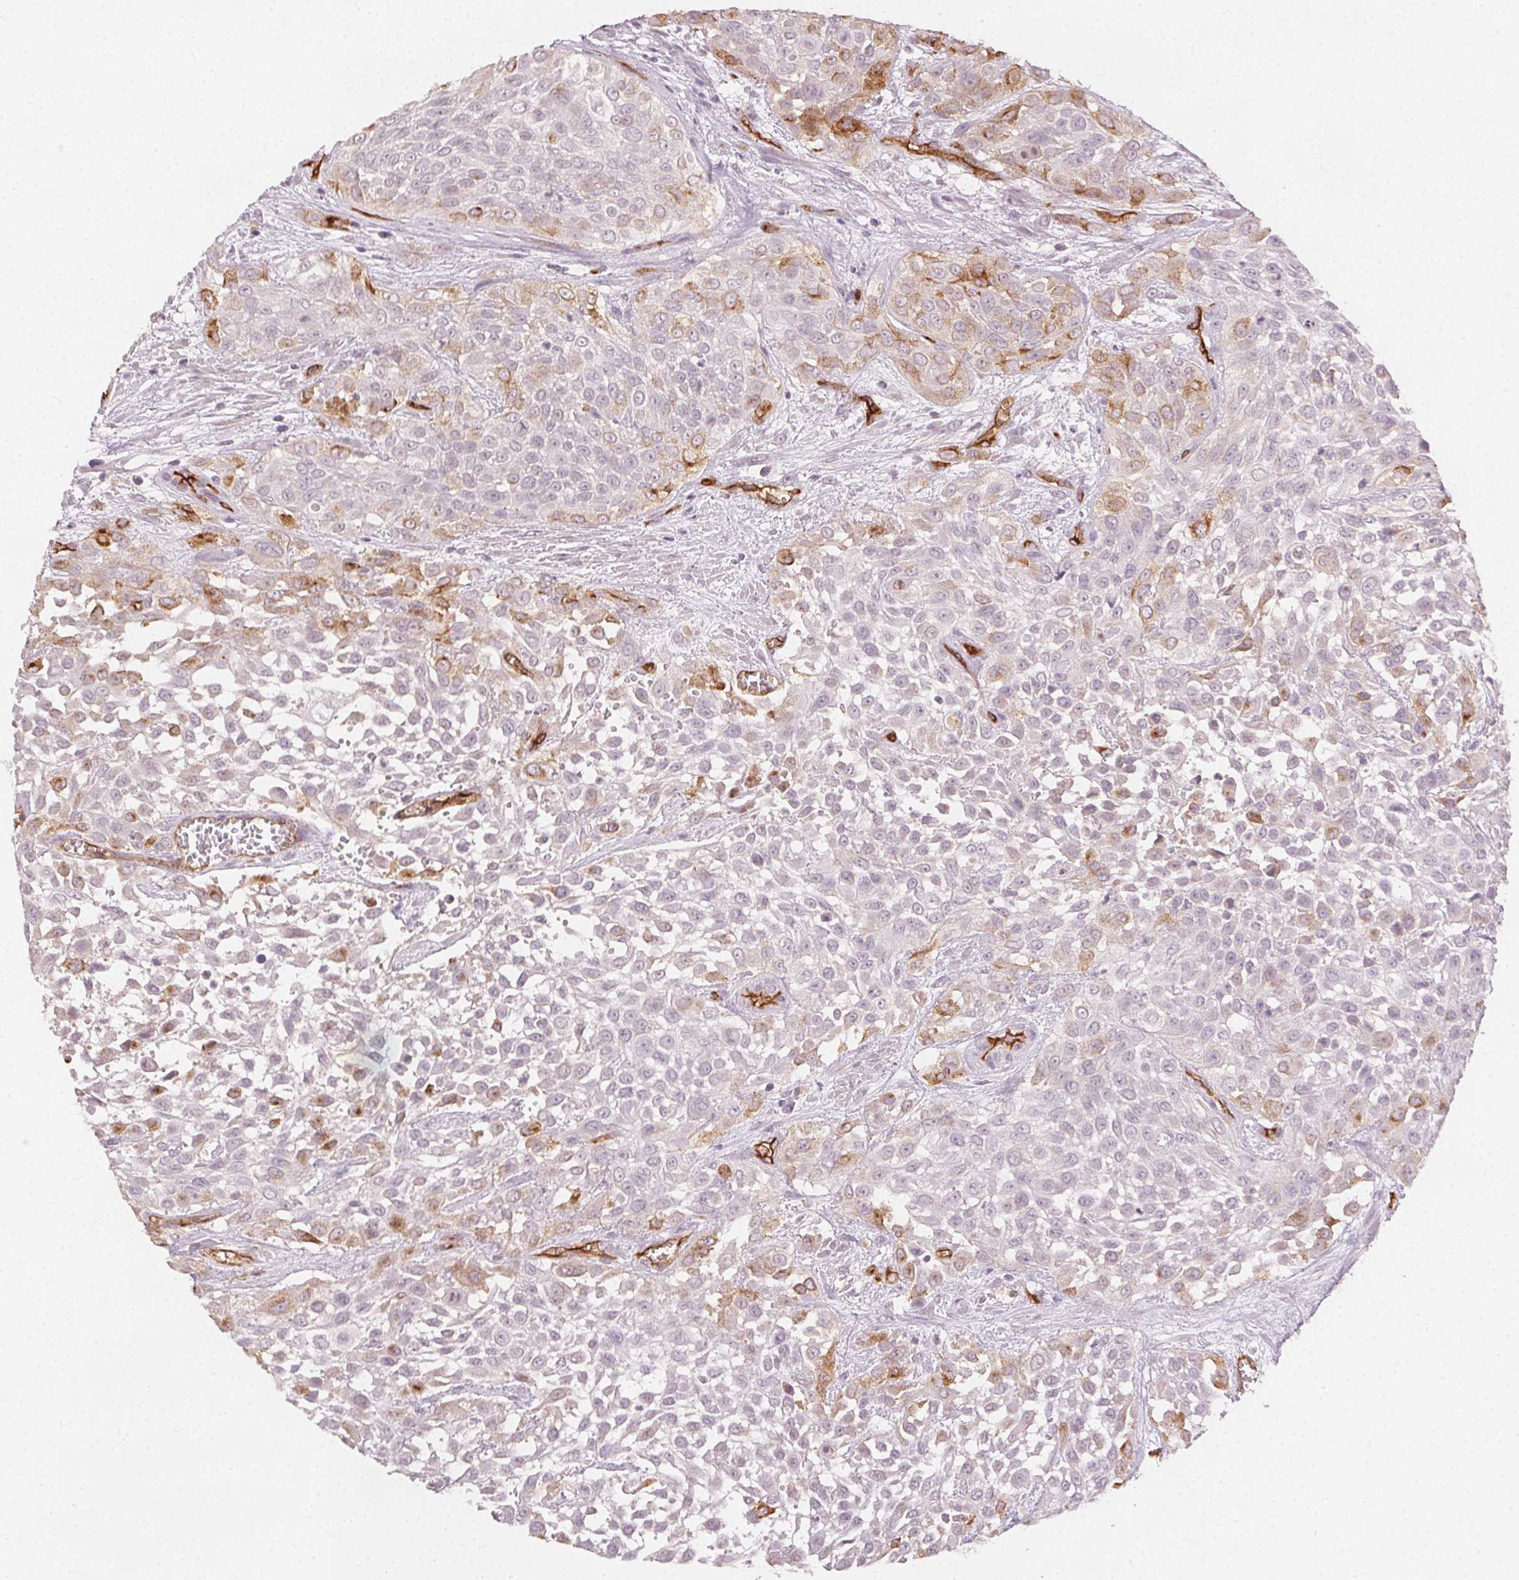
{"staining": {"intensity": "moderate", "quantity": "<25%", "location": "cytoplasmic/membranous"}, "tissue": "urothelial cancer", "cell_type": "Tumor cells", "image_type": "cancer", "snomed": [{"axis": "morphology", "description": "Urothelial carcinoma, High grade"}, {"axis": "topography", "description": "Urinary bladder"}], "caption": "The histopathology image exhibits staining of urothelial cancer, revealing moderate cytoplasmic/membranous protein staining (brown color) within tumor cells. (IHC, brightfield microscopy, high magnification).", "gene": "PODXL", "patient": {"sex": "male", "age": 57}}